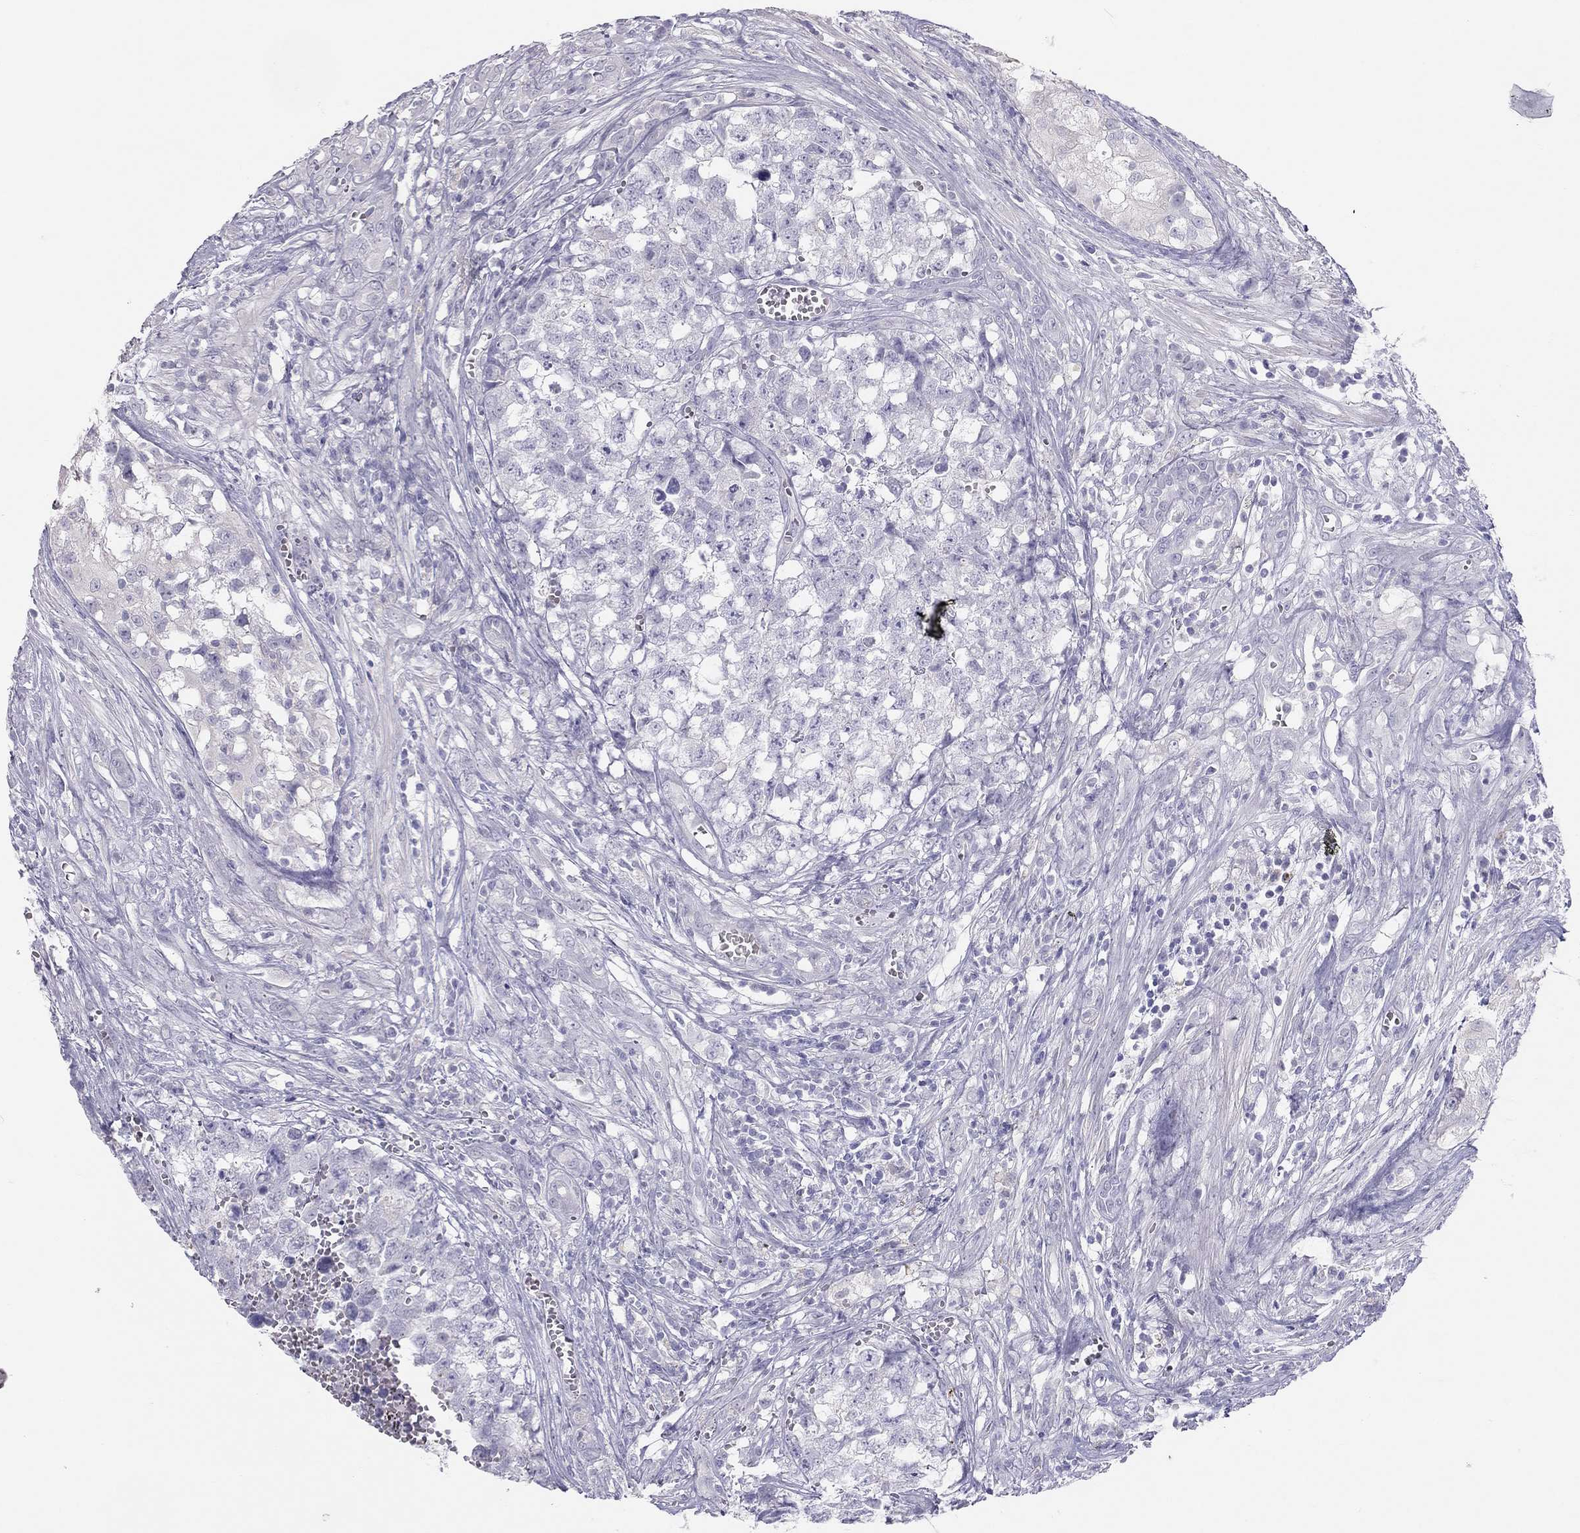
{"staining": {"intensity": "negative", "quantity": "none", "location": "none"}, "tissue": "testis cancer", "cell_type": "Tumor cells", "image_type": "cancer", "snomed": [{"axis": "morphology", "description": "Seminoma, NOS"}, {"axis": "morphology", "description": "Carcinoma, Embryonal, NOS"}, {"axis": "topography", "description": "Testis"}], "caption": "Immunohistochemical staining of human testis cancer (embryonal carcinoma) displays no significant positivity in tumor cells. (DAB immunohistochemistry visualized using brightfield microscopy, high magnification).", "gene": "SPATA12", "patient": {"sex": "male", "age": 22}}